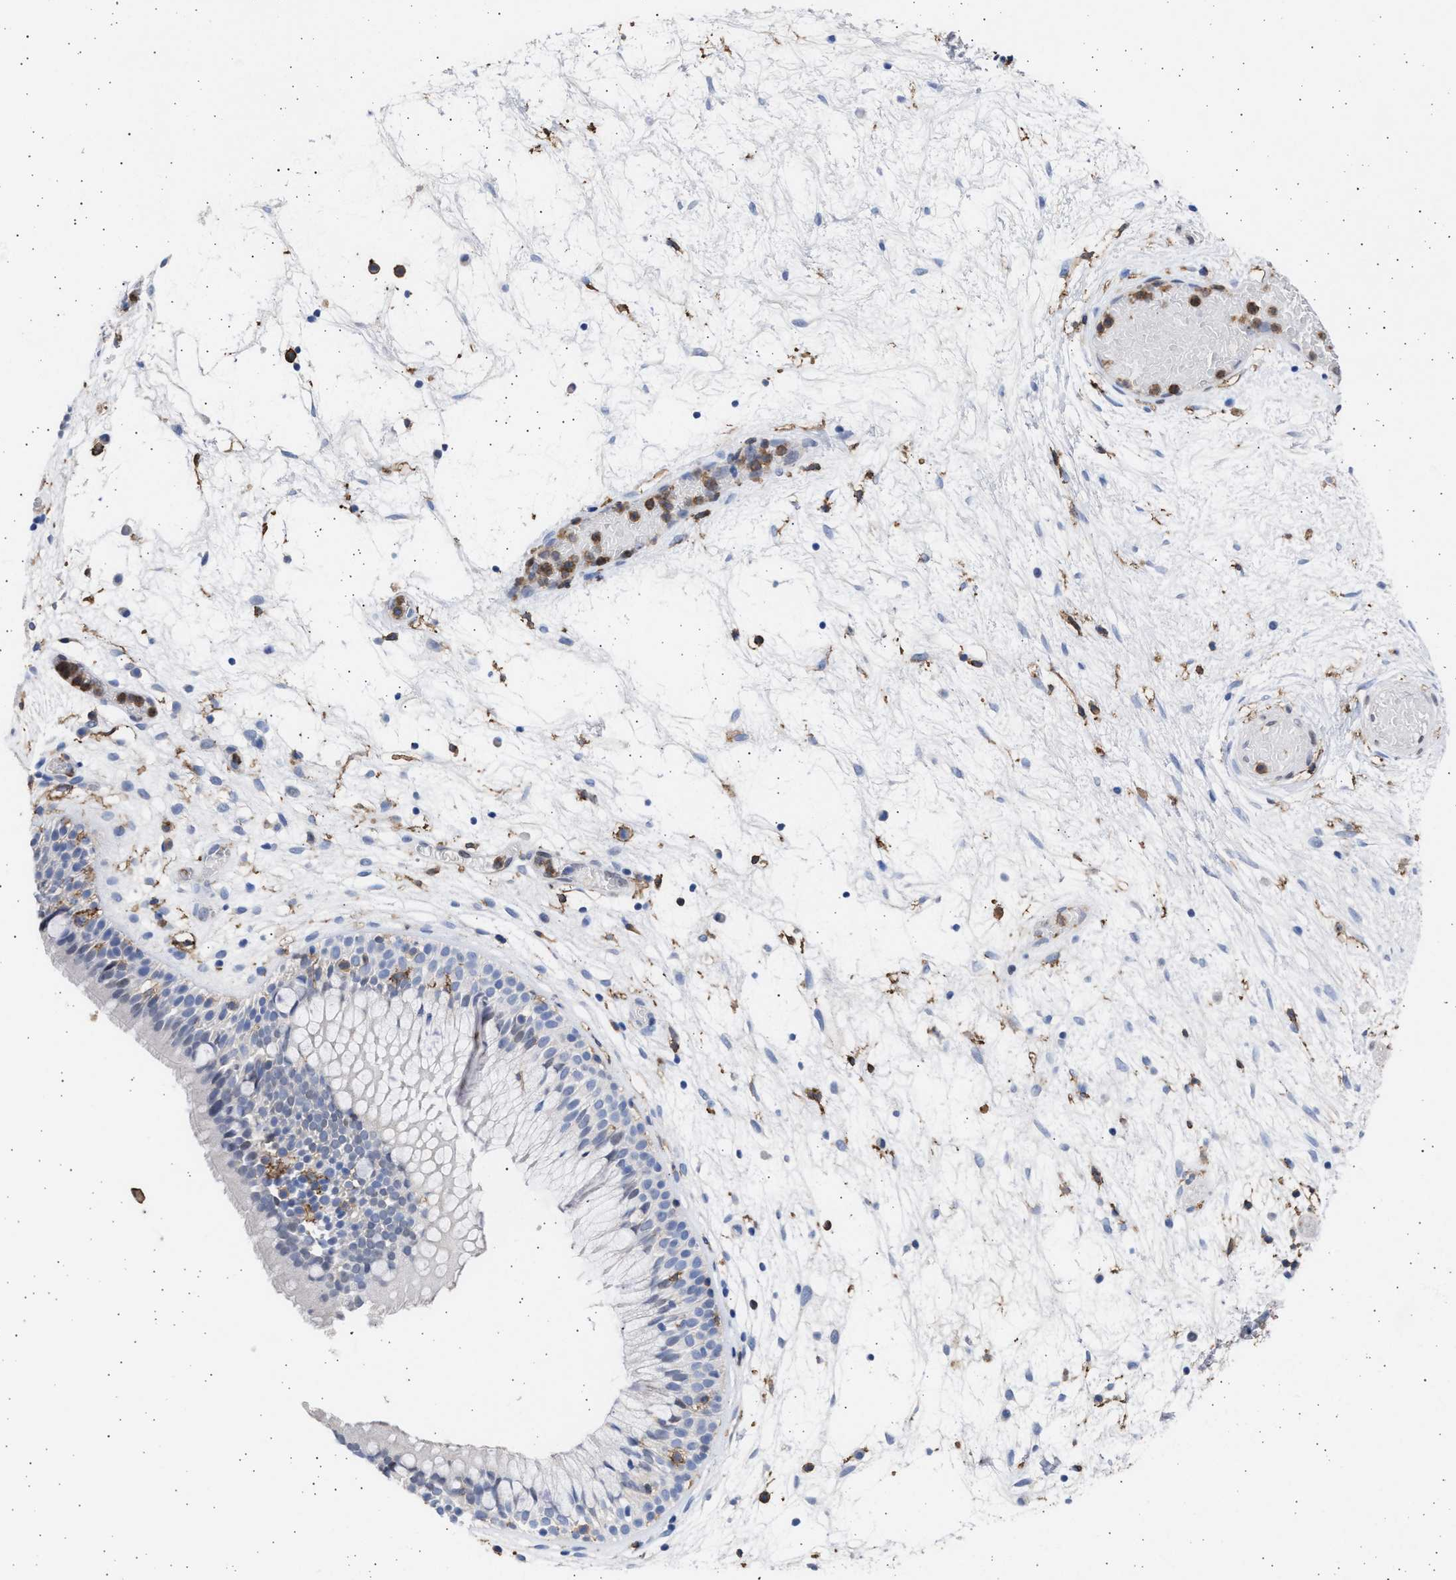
{"staining": {"intensity": "negative", "quantity": "none", "location": "none"}, "tissue": "nasopharynx", "cell_type": "Respiratory epithelial cells", "image_type": "normal", "snomed": [{"axis": "morphology", "description": "Normal tissue, NOS"}, {"axis": "morphology", "description": "Inflammation, NOS"}, {"axis": "topography", "description": "Nasopharynx"}], "caption": "An image of nasopharynx stained for a protein exhibits no brown staining in respiratory epithelial cells.", "gene": "FCER1A", "patient": {"sex": "male", "age": 48}}